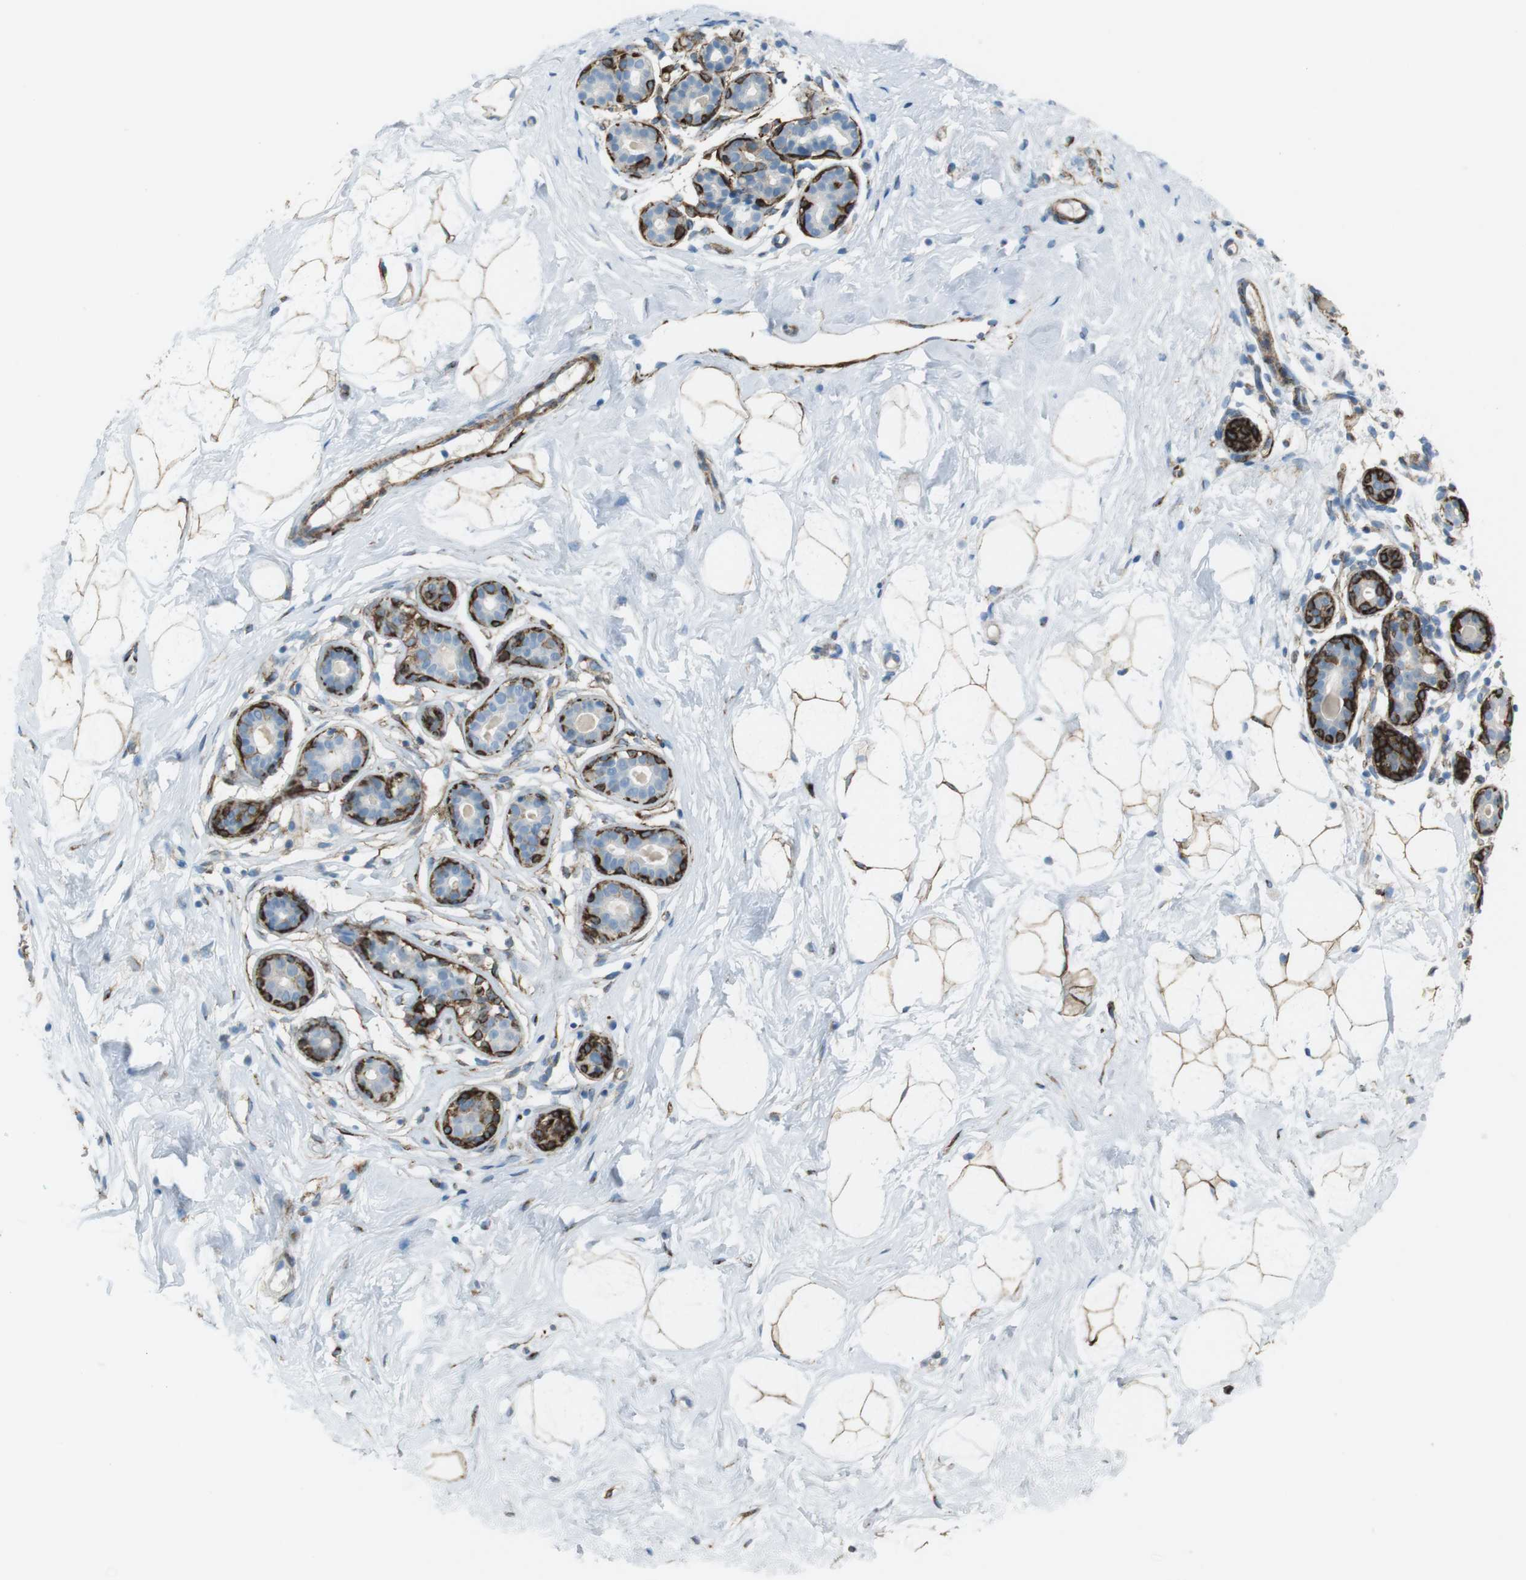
{"staining": {"intensity": "moderate", "quantity": ">75%", "location": "cytoplasmic/membranous"}, "tissue": "breast", "cell_type": "Adipocytes", "image_type": "normal", "snomed": [{"axis": "morphology", "description": "Normal tissue, NOS"}, {"axis": "topography", "description": "Breast"}], "caption": "Benign breast demonstrates moderate cytoplasmic/membranous expression in about >75% of adipocytes (brown staining indicates protein expression, while blue staining denotes nuclei)..", "gene": "TUBB2A", "patient": {"sex": "female", "age": 23}}